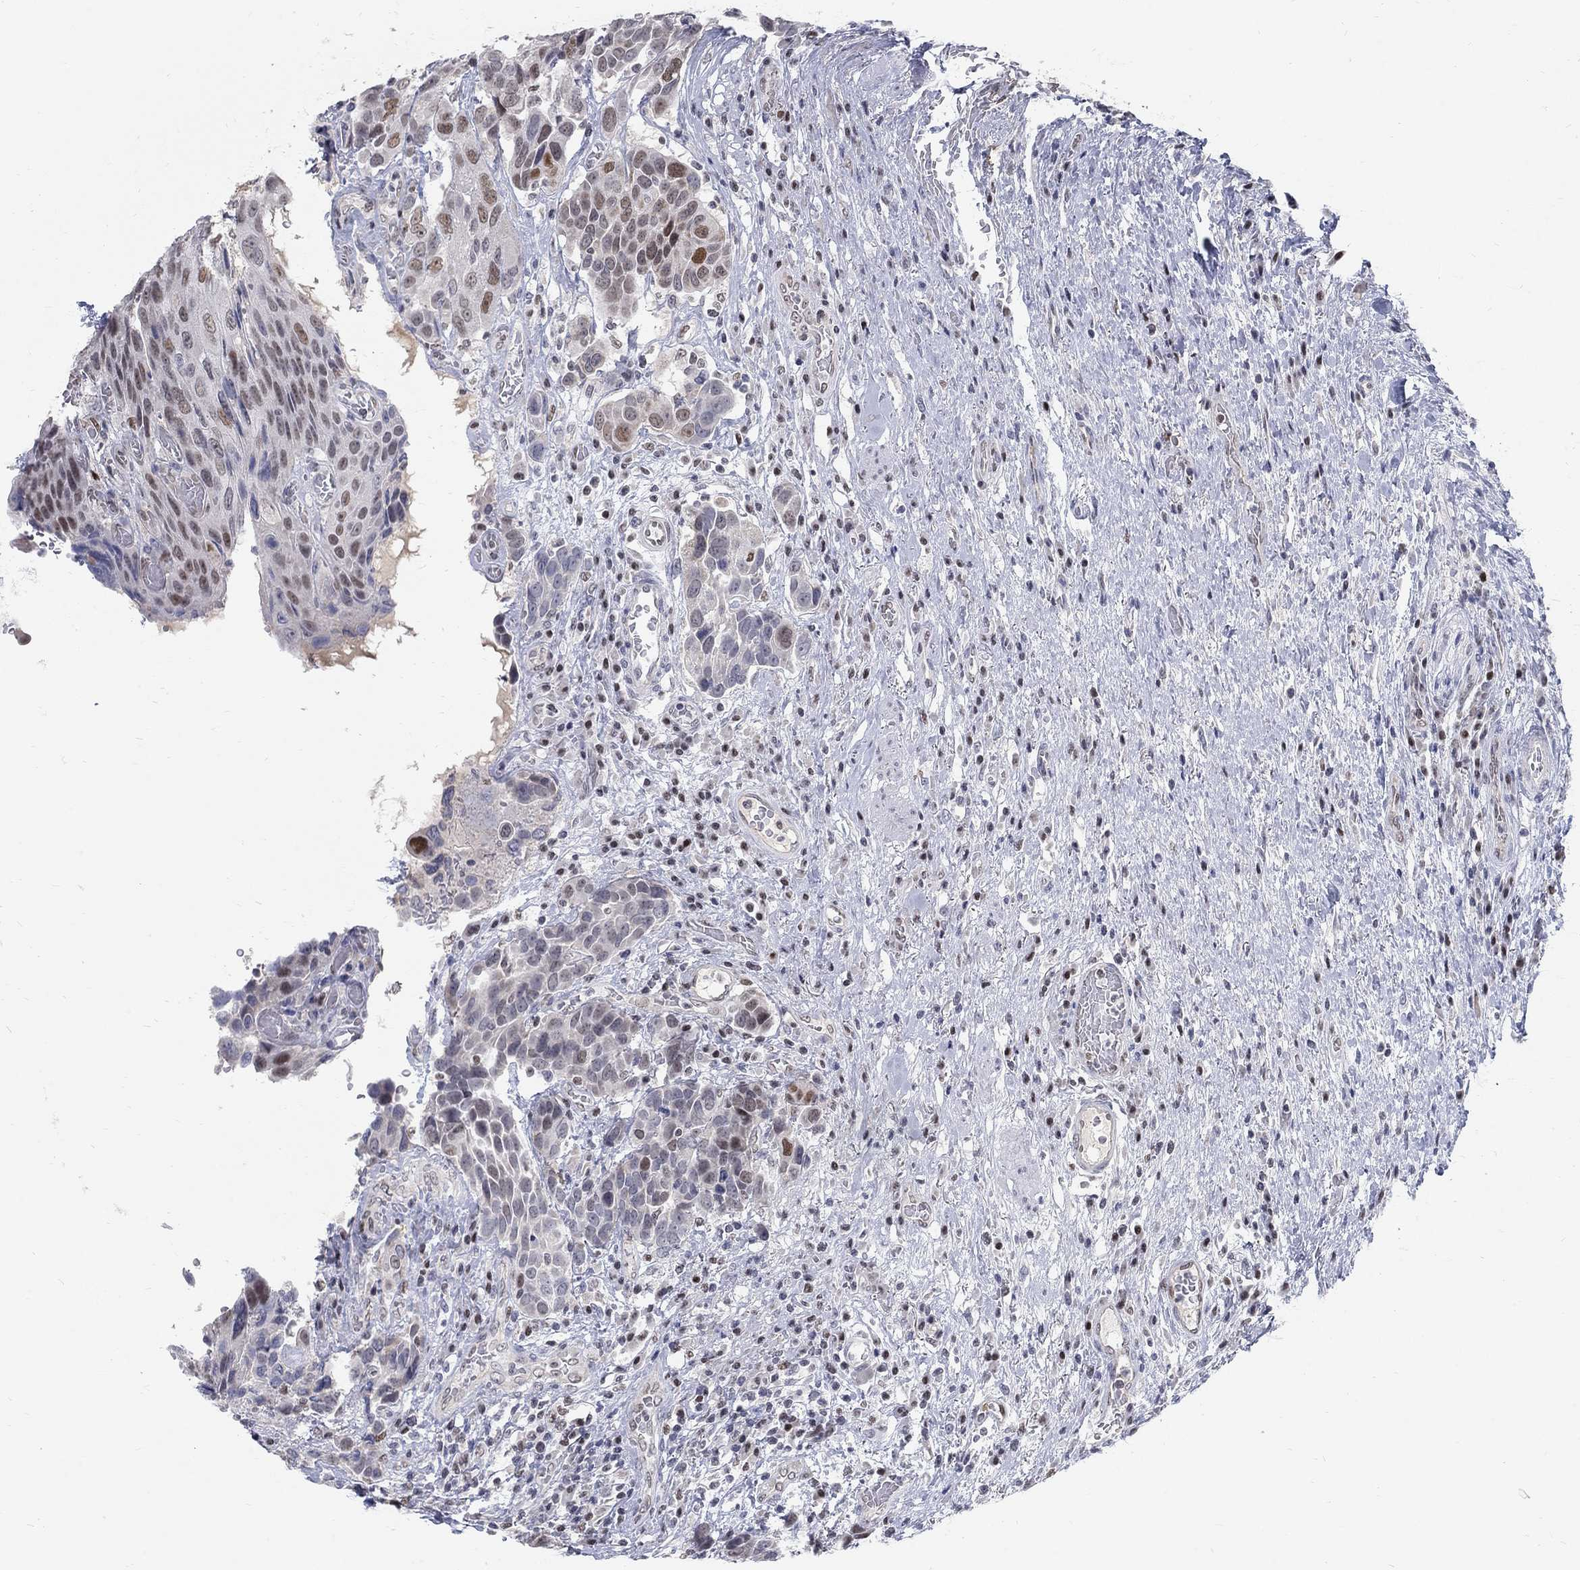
{"staining": {"intensity": "moderate", "quantity": "<25%", "location": "nuclear"}, "tissue": "urothelial cancer", "cell_type": "Tumor cells", "image_type": "cancer", "snomed": [{"axis": "morphology", "description": "Urothelial carcinoma, High grade"}, {"axis": "topography", "description": "Urinary bladder"}], "caption": "Immunohistochemical staining of high-grade urothelial carcinoma reveals low levels of moderate nuclear positivity in about <25% of tumor cells. The staining was performed using DAB to visualize the protein expression in brown, while the nuclei were stained in blue with hematoxylin (Magnification: 20x).", "gene": "GCFC2", "patient": {"sex": "female", "age": 70}}